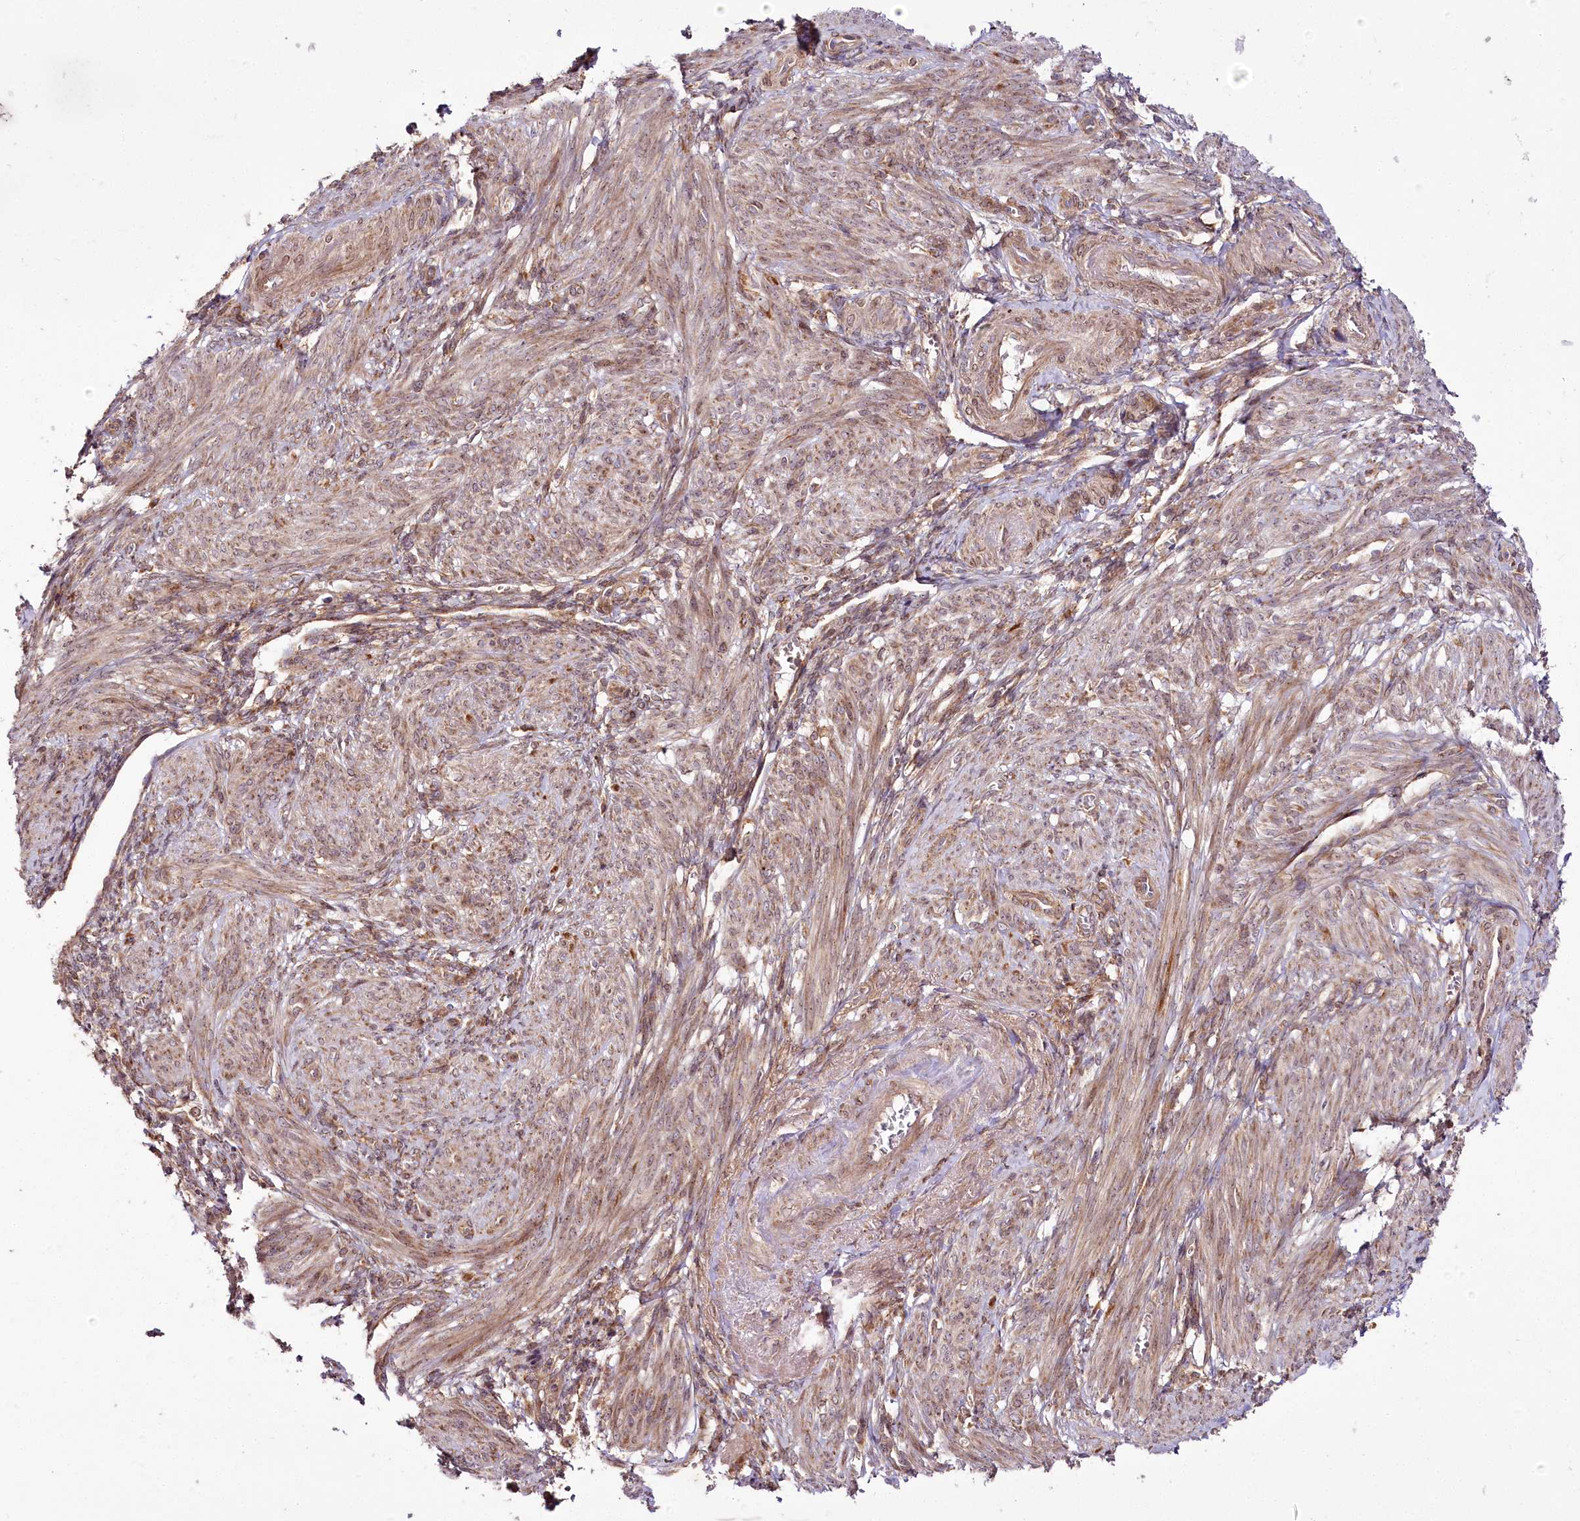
{"staining": {"intensity": "moderate", "quantity": ">75%", "location": "cytoplasmic/membranous,nuclear"}, "tissue": "smooth muscle", "cell_type": "Smooth muscle cells", "image_type": "normal", "snomed": [{"axis": "morphology", "description": "Normal tissue, NOS"}, {"axis": "topography", "description": "Smooth muscle"}], "caption": "IHC (DAB (3,3'-diaminobenzidine)) staining of unremarkable human smooth muscle demonstrates moderate cytoplasmic/membranous,nuclear protein positivity in approximately >75% of smooth muscle cells.", "gene": "RAB7A", "patient": {"sex": "female", "age": 39}}